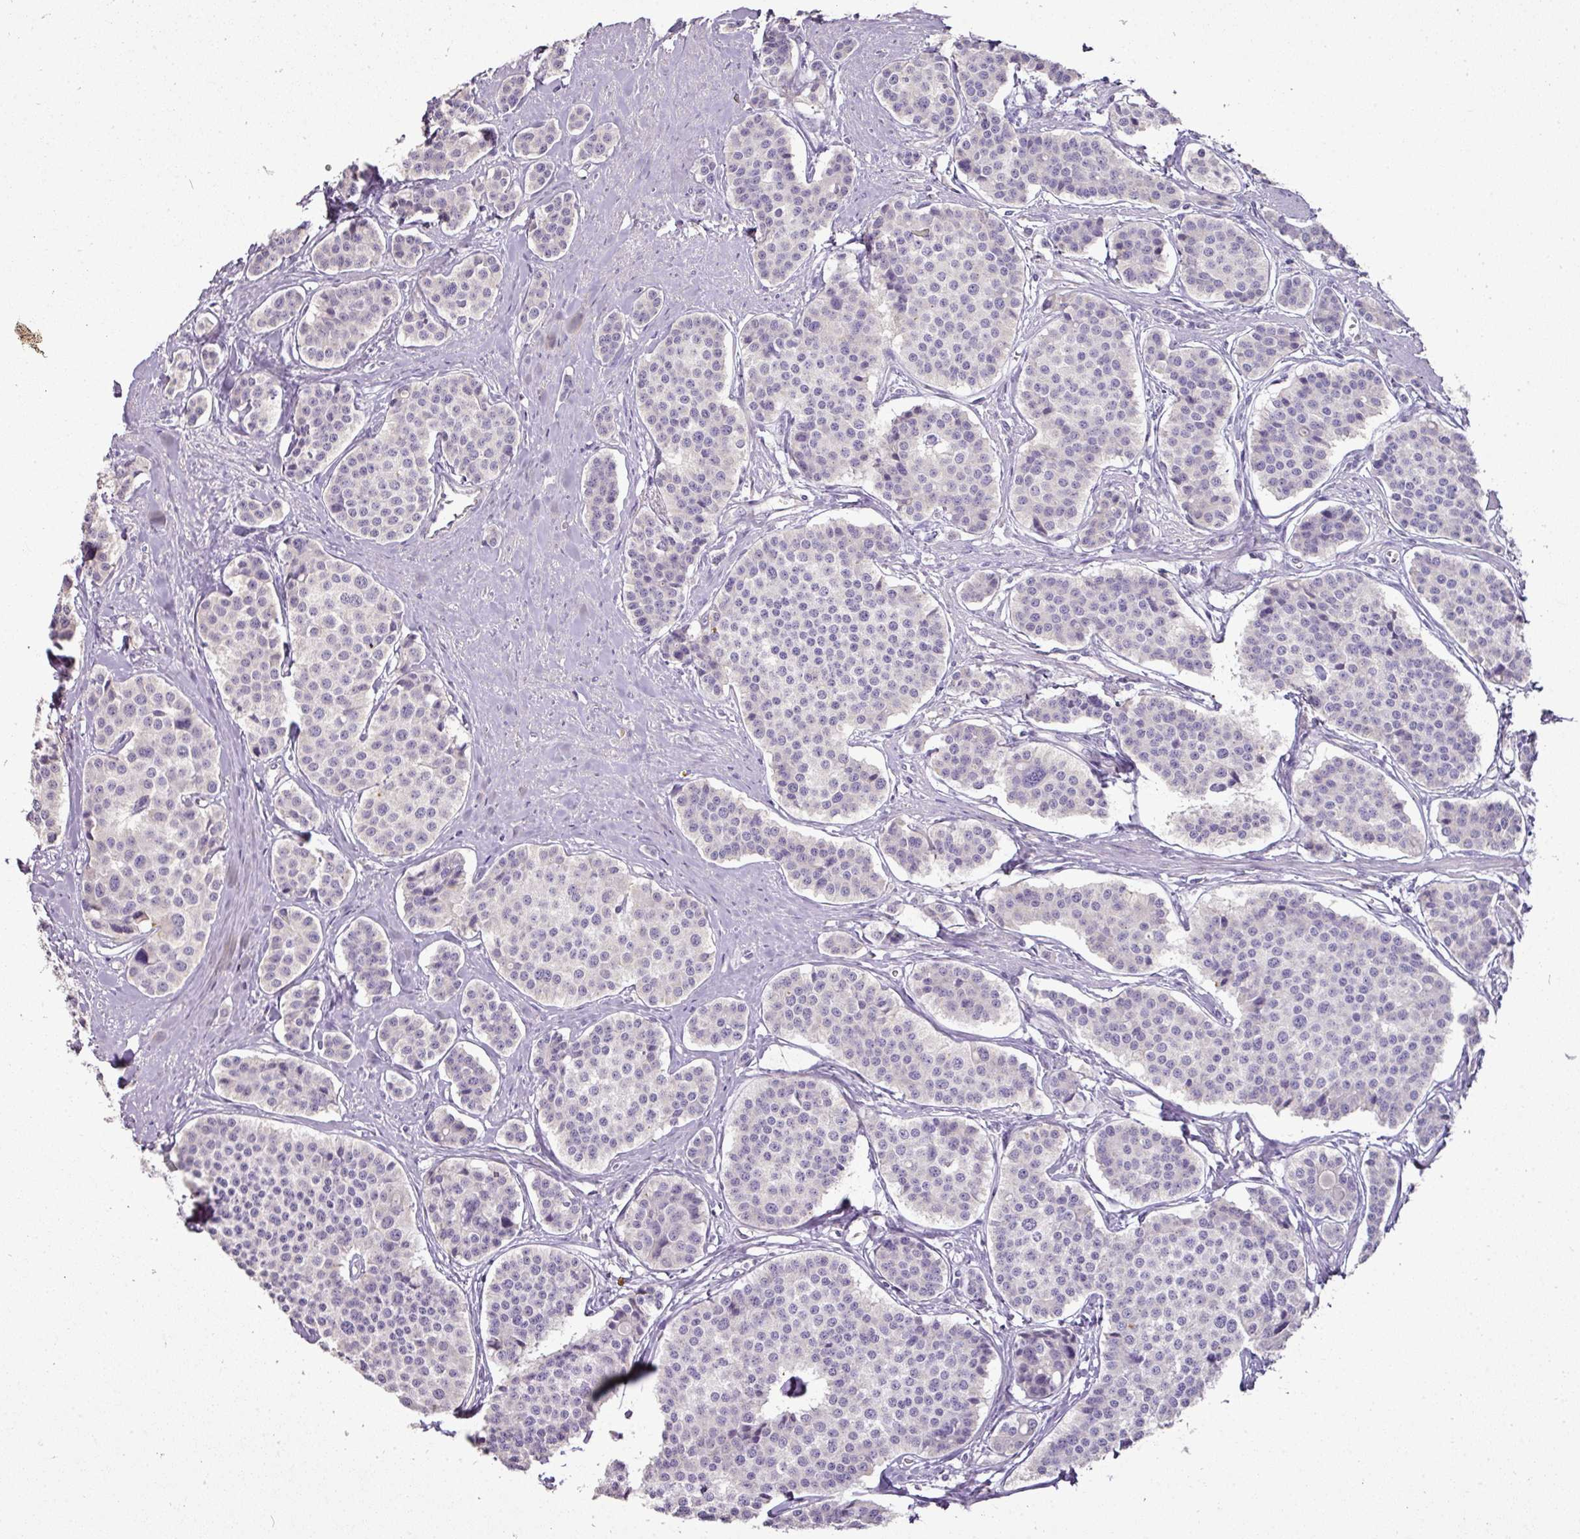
{"staining": {"intensity": "negative", "quantity": "none", "location": "none"}, "tissue": "carcinoid", "cell_type": "Tumor cells", "image_type": "cancer", "snomed": [{"axis": "morphology", "description": "Carcinoid, malignant, NOS"}, {"axis": "topography", "description": "Small intestine"}], "caption": "This is an IHC micrograph of carcinoid. There is no positivity in tumor cells.", "gene": "BRINP2", "patient": {"sex": "male", "age": 60}}